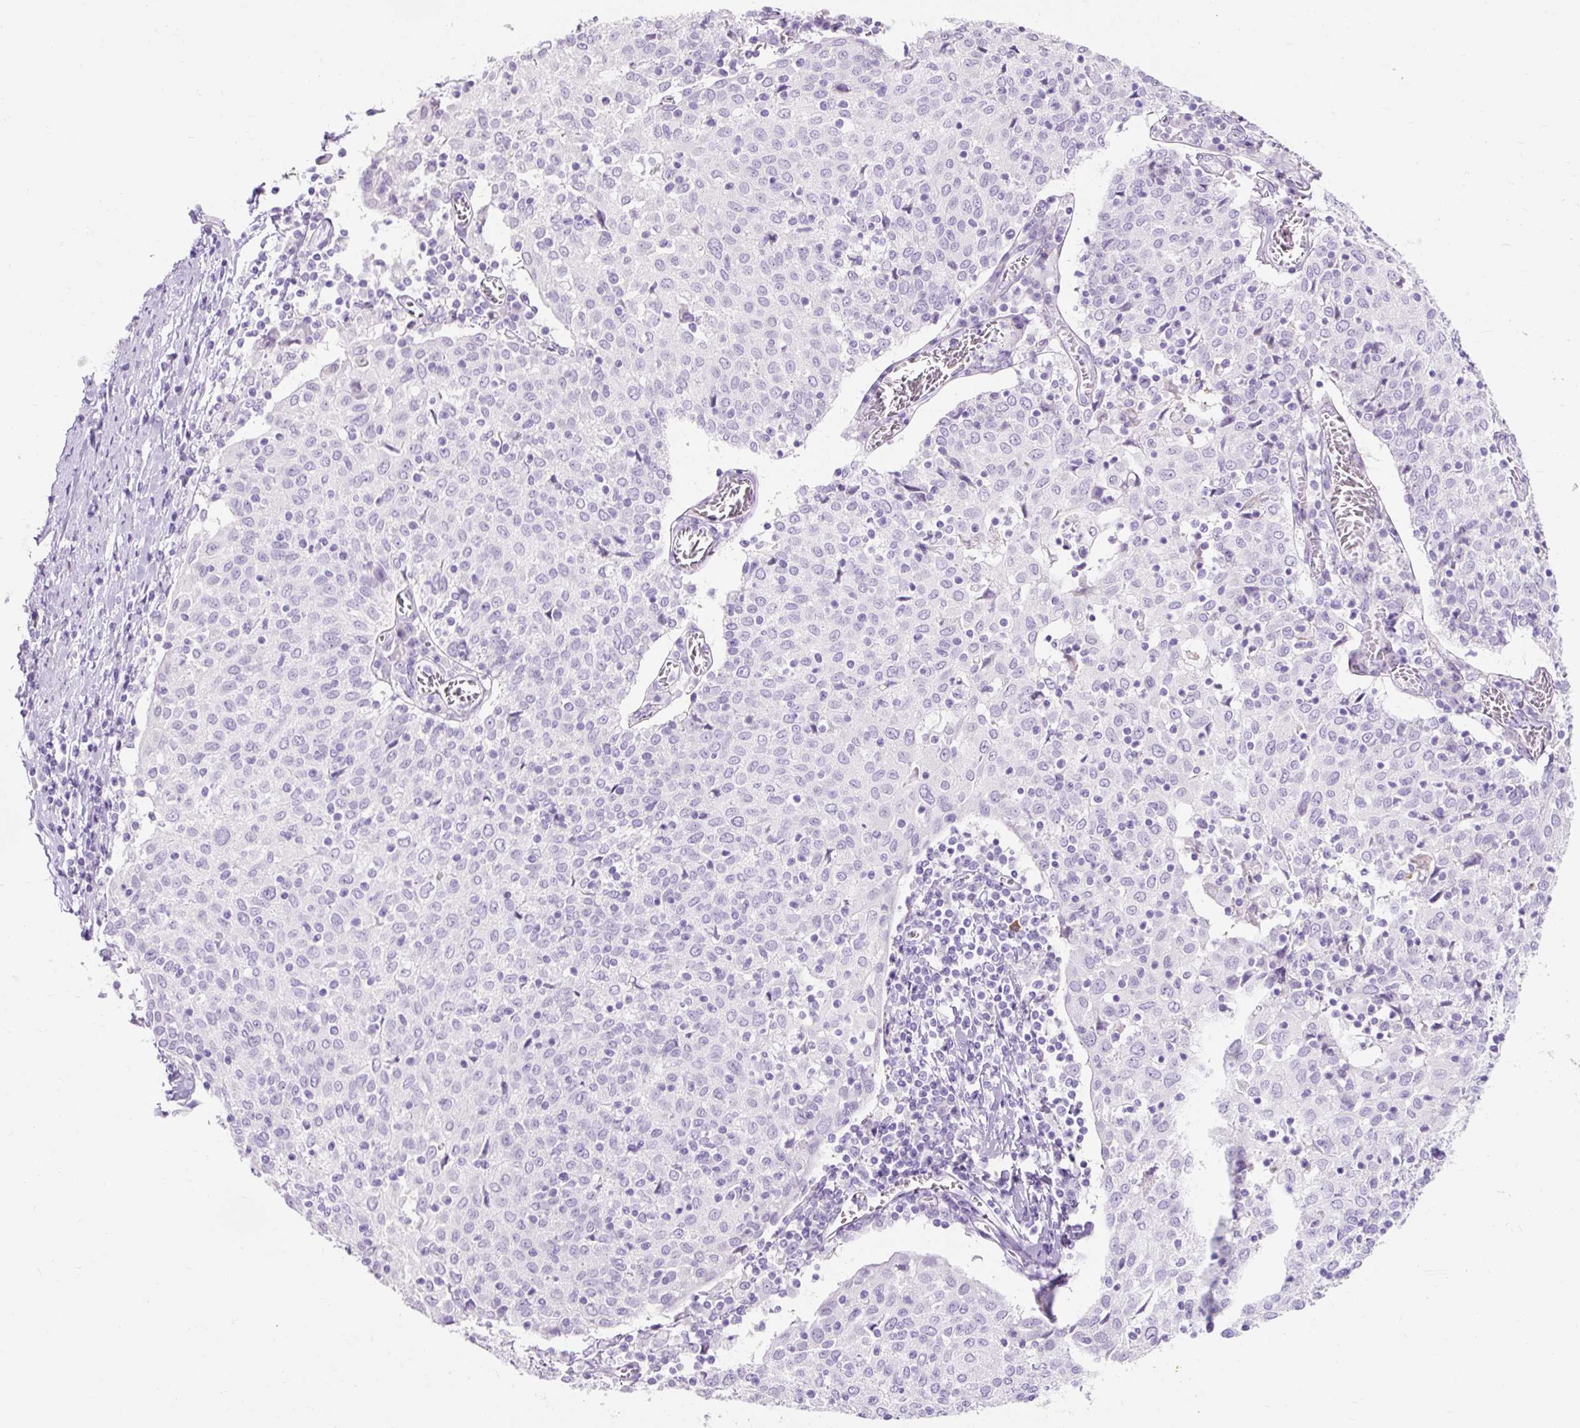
{"staining": {"intensity": "negative", "quantity": "none", "location": "none"}, "tissue": "cervical cancer", "cell_type": "Tumor cells", "image_type": "cancer", "snomed": [{"axis": "morphology", "description": "Squamous cell carcinoma, NOS"}, {"axis": "topography", "description": "Cervix"}], "caption": "Photomicrograph shows no significant protein staining in tumor cells of squamous cell carcinoma (cervical).", "gene": "CLDN25", "patient": {"sex": "female", "age": 52}}